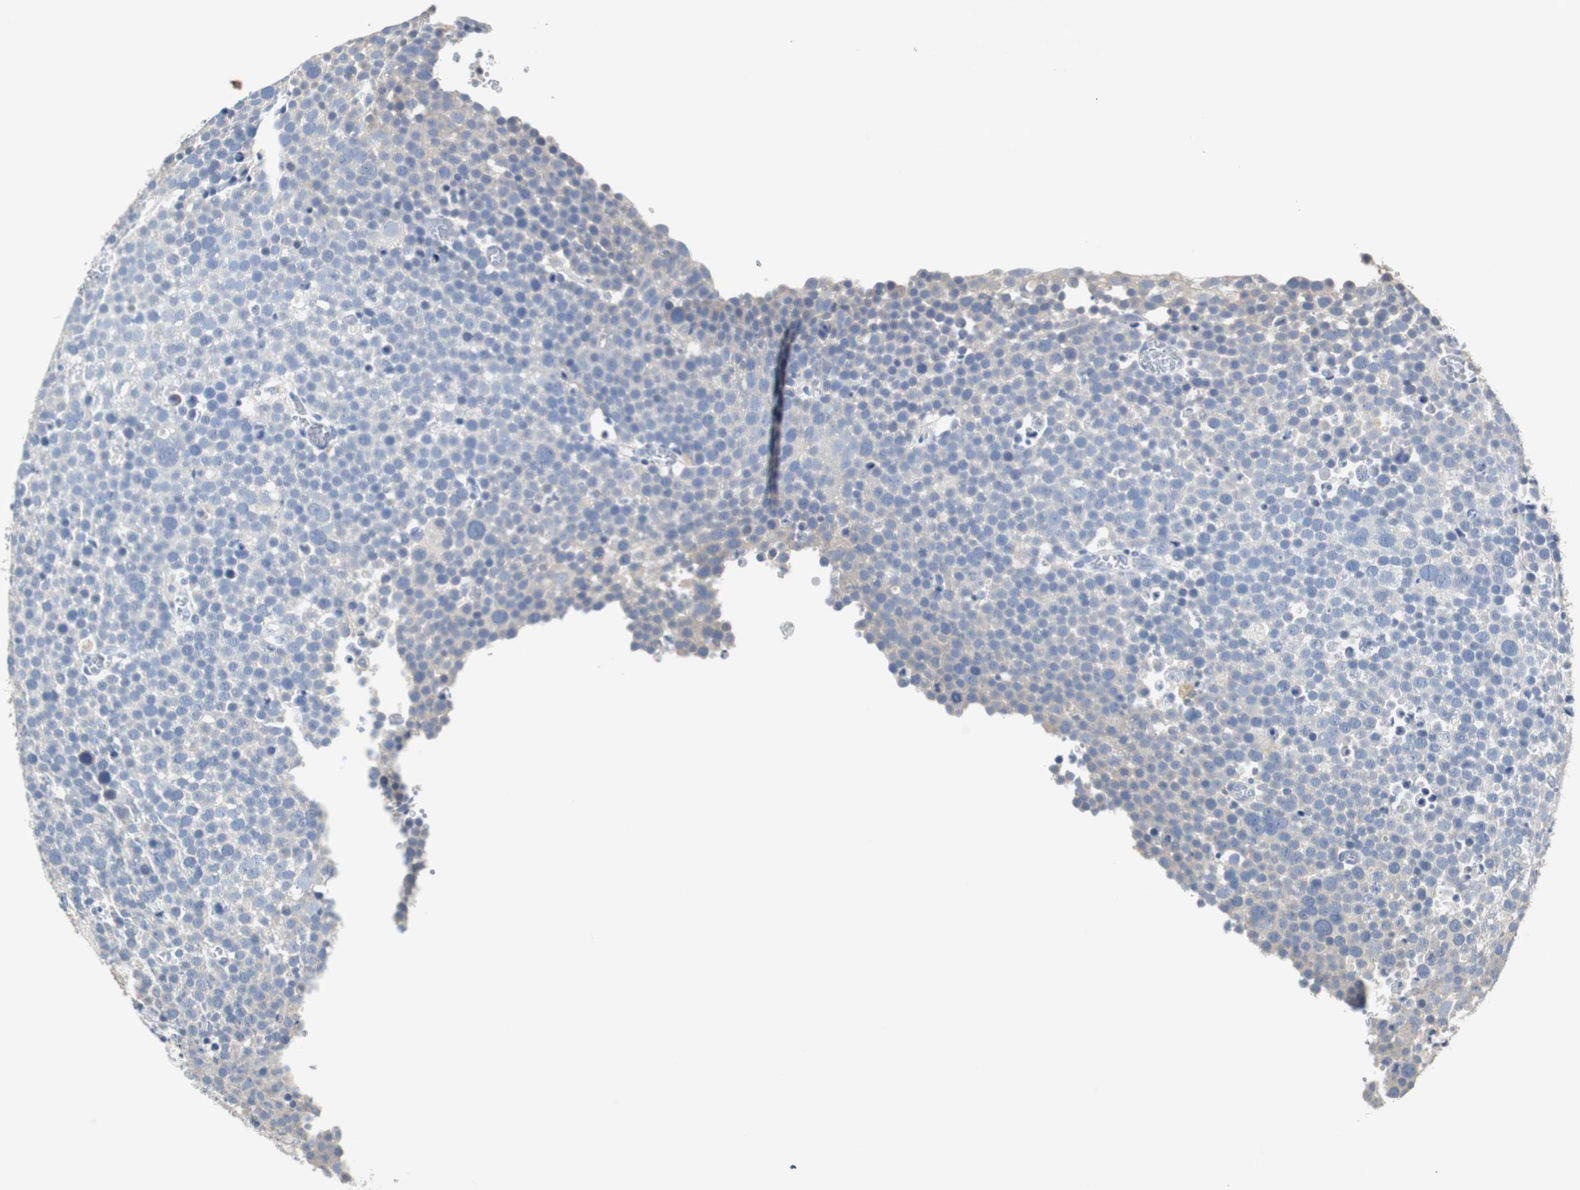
{"staining": {"intensity": "negative", "quantity": "none", "location": "none"}, "tissue": "testis cancer", "cell_type": "Tumor cells", "image_type": "cancer", "snomed": [{"axis": "morphology", "description": "Seminoma, NOS"}, {"axis": "topography", "description": "Testis"}], "caption": "An IHC micrograph of testis cancer (seminoma) is shown. There is no staining in tumor cells of testis cancer (seminoma). (DAB (3,3'-diaminobenzidine) IHC, high magnification).", "gene": "PCK1", "patient": {"sex": "male", "age": 71}}